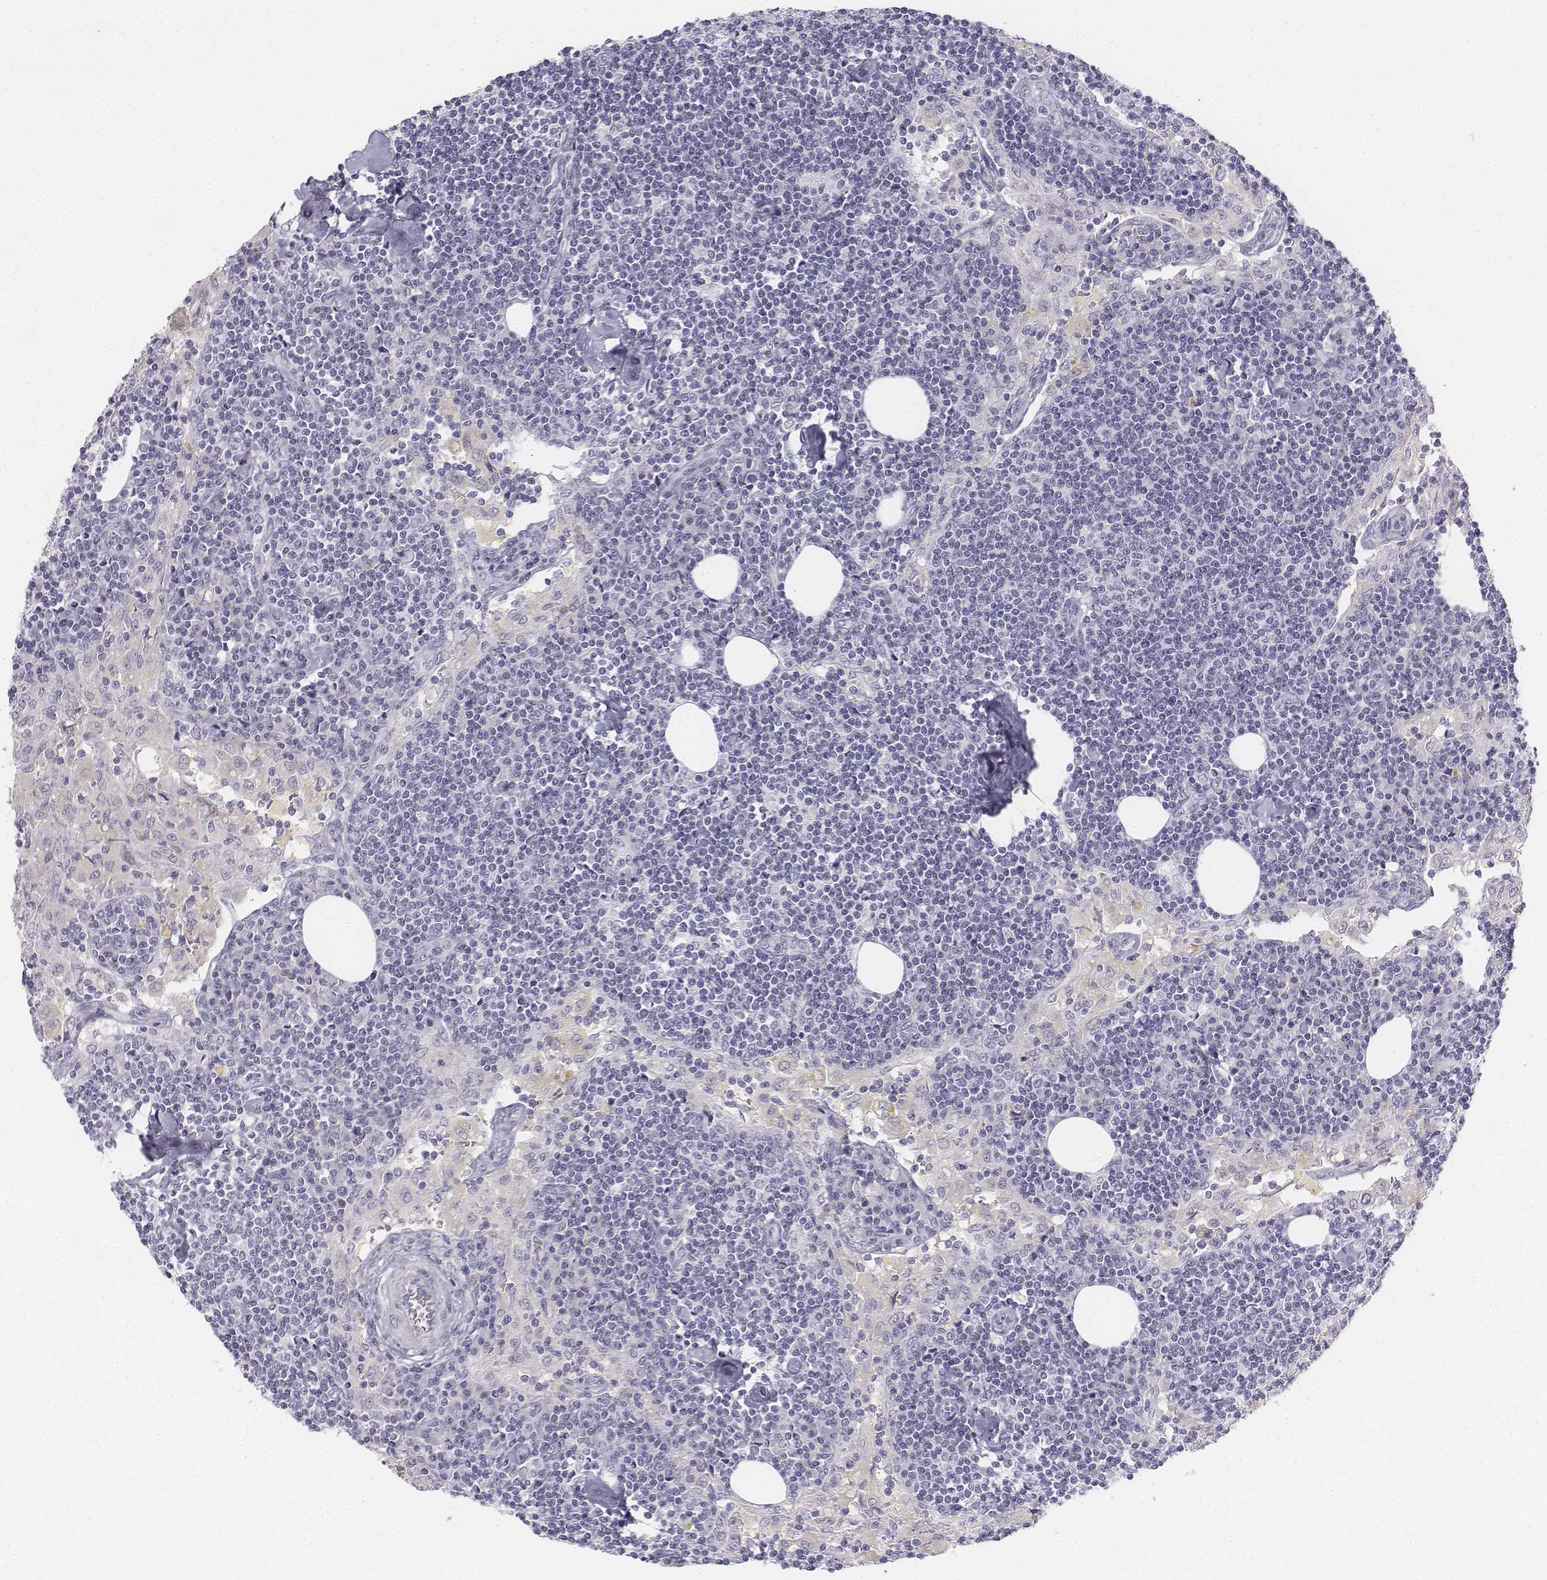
{"staining": {"intensity": "negative", "quantity": "none", "location": "none"}, "tissue": "lymph node", "cell_type": "Germinal center cells", "image_type": "normal", "snomed": [{"axis": "morphology", "description": "Normal tissue, NOS"}, {"axis": "topography", "description": "Lymph node"}], "caption": "Immunohistochemistry micrograph of normal human lymph node stained for a protein (brown), which shows no positivity in germinal center cells.", "gene": "UCN2", "patient": {"sex": "male", "age": 55}}